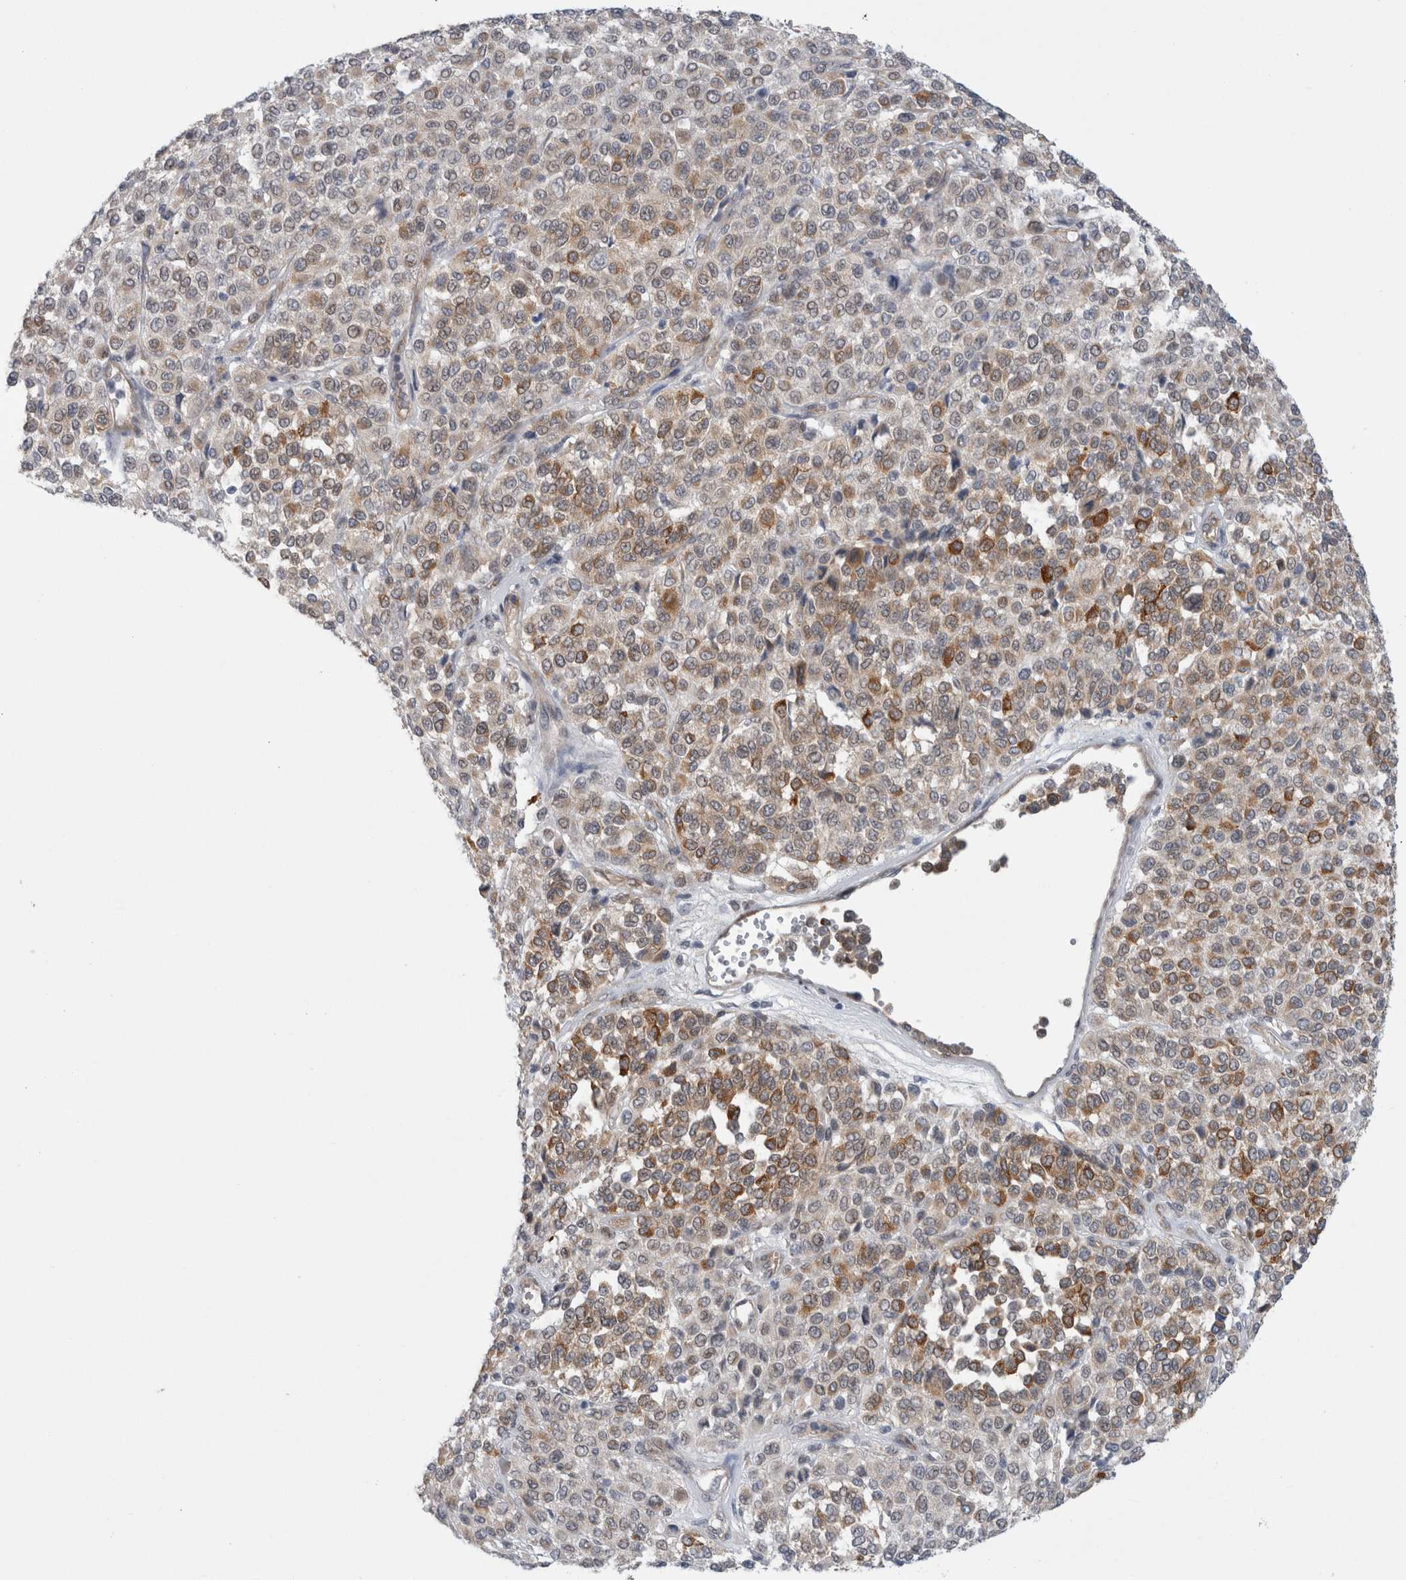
{"staining": {"intensity": "weak", "quantity": "25%-75%", "location": "cytoplasmic/membranous"}, "tissue": "melanoma", "cell_type": "Tumor cells", "image_type": "cancer", "snomed": [{"axis": "morphology", "description": "Malignant melanoma, Metastatic site"}, {"axis": "topography", "description": "Pancreas"}], "caption": "Malignant melanoma (metastatic site) stained with immunohistochemistry shows weak cytoplasmic/membranous positivity in about 25%-75% of tumor cells.", "gene": "TAFA5", "patient": {"sex": "female", "age": 30}}